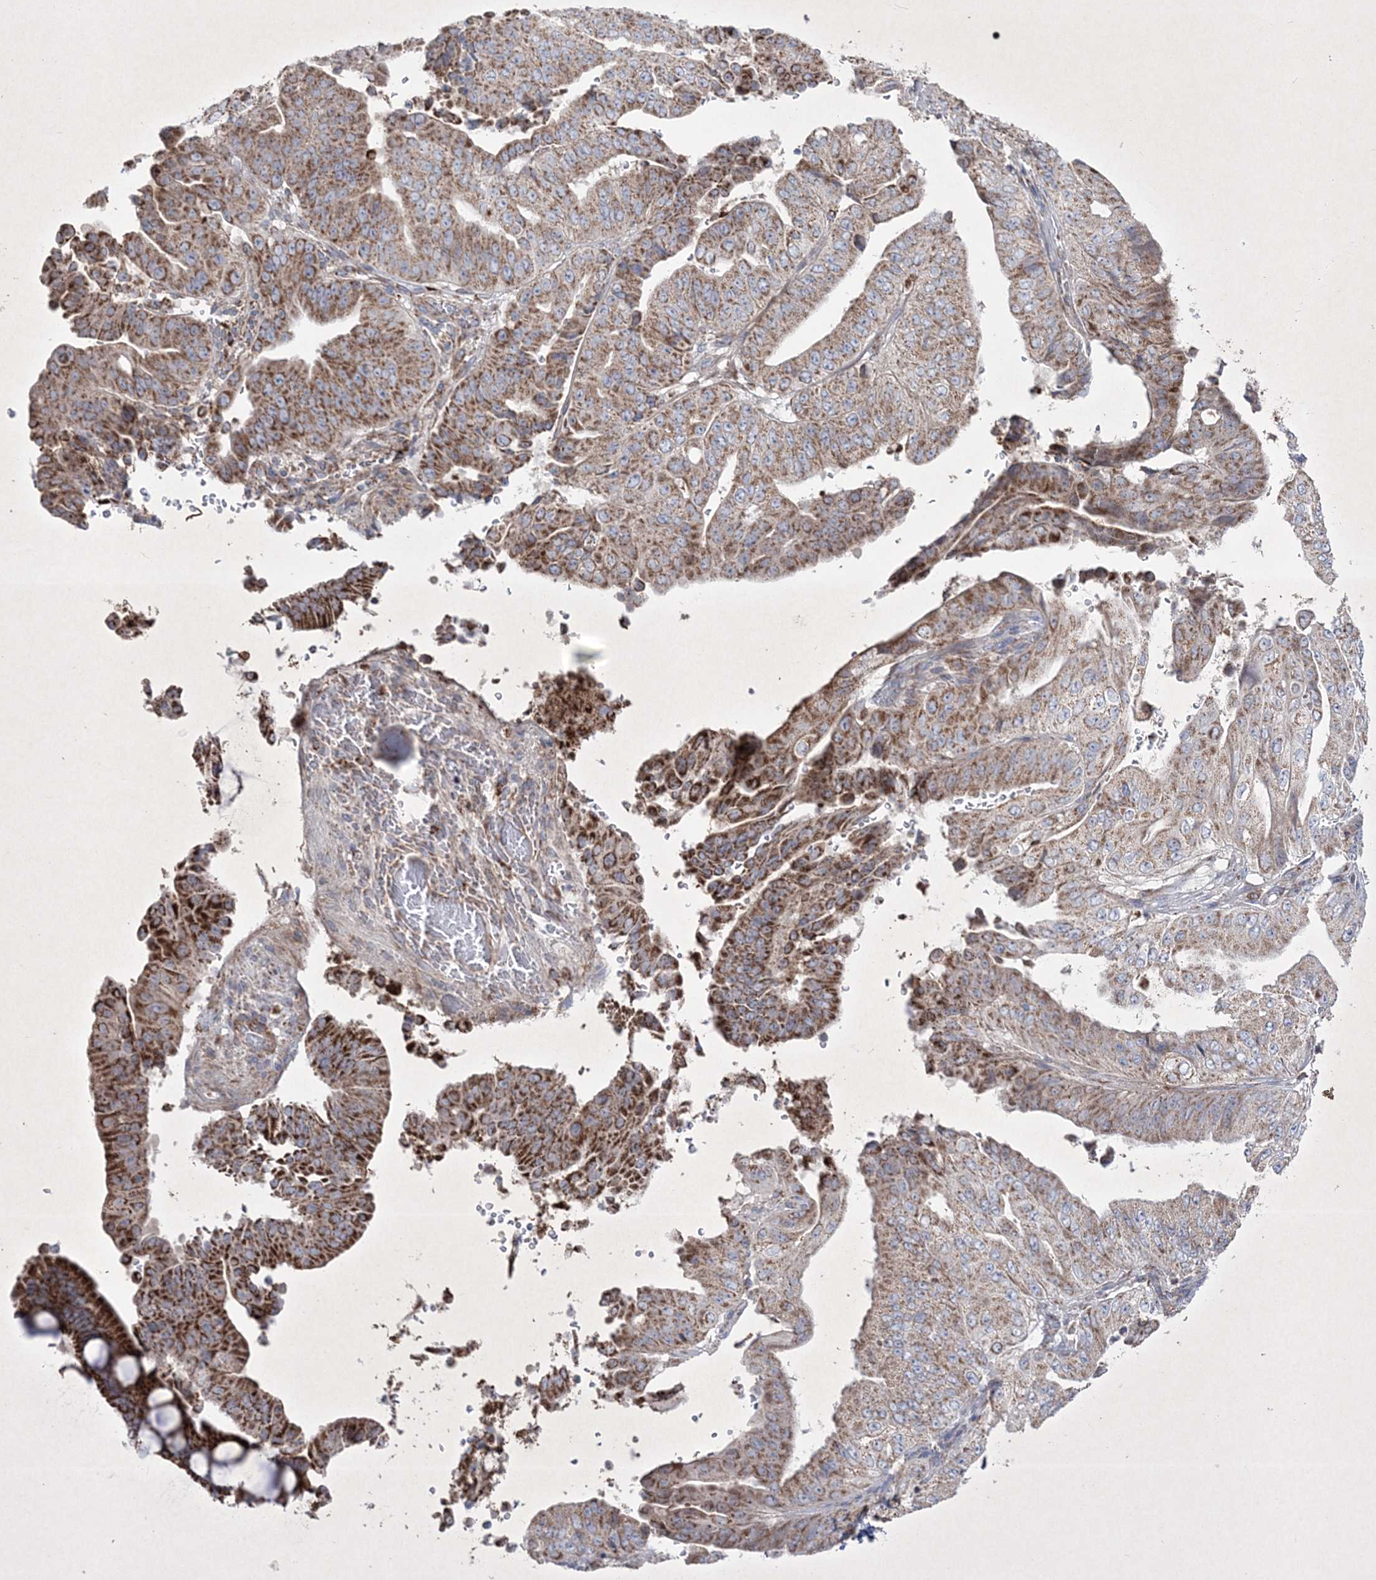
{"staining": {"intensity": "strong", "quantity": "25%-75%", "location": "cytoplasmic/membranous"}, "tissue": "pancreatic cancer", "cell_type": "Tumor cells", "image_type": "cancer", "snomed": [{"axis": "morphology", "description": "Adenocarcinoma, NOS"}, {"axis": "topography", "description": "Pancreas"}], "caption": "A brown stain labels strong cytoplasmic/membranous positivity of a protein in pancreatic adenocarcinoma tumor cells. The staining was performed using DAB (3,3'-diaminobenzidine), with brown indicating positive protein expression. Nuclei are stained blue with hematoxylin.", "gene": "RICTOR", "patient": {"sex": "female", "age": 77}}